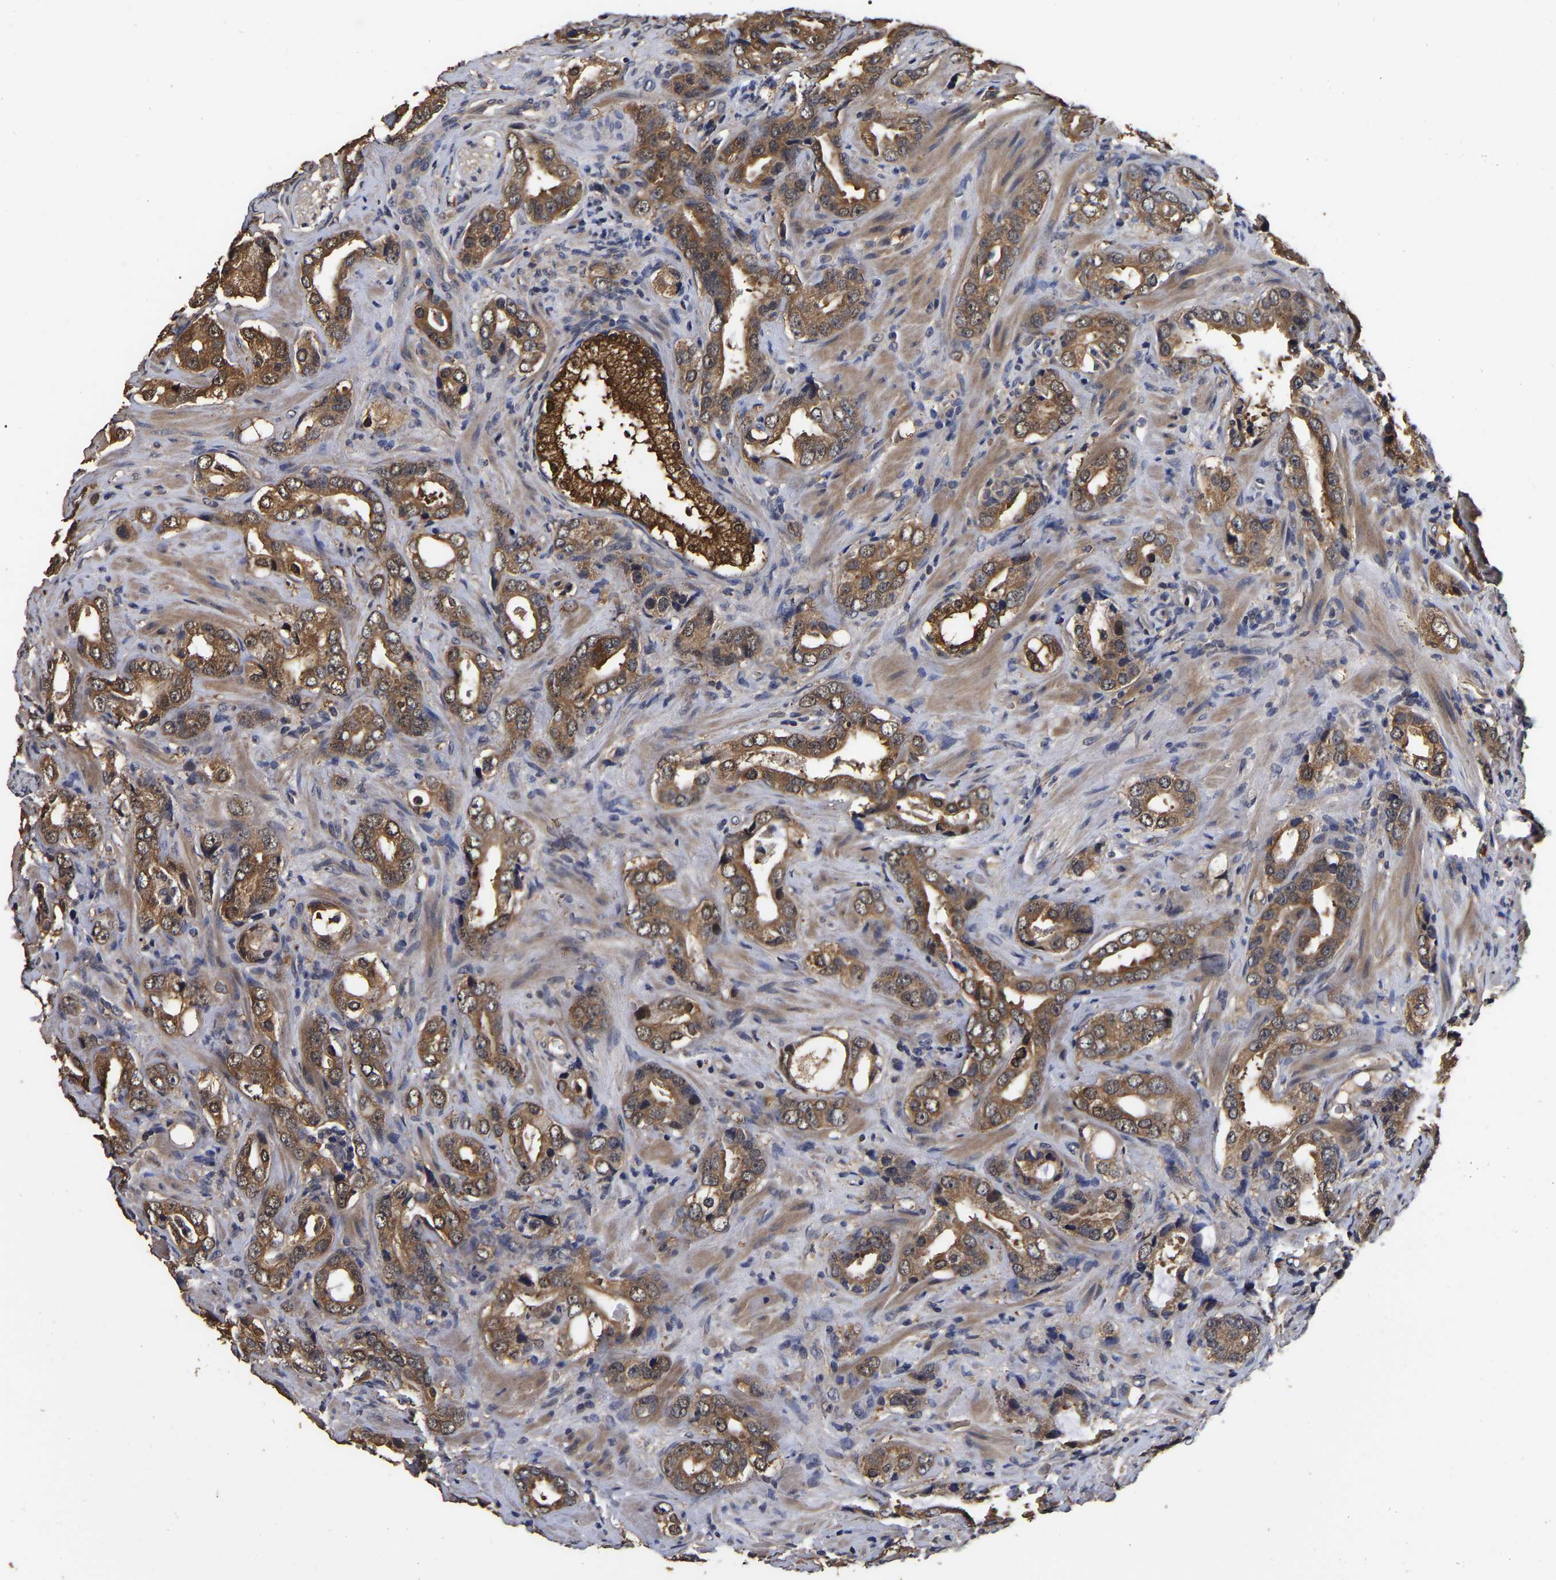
{"staining": {"intensity": "moderate", "quantity": ">75%", "location": "cytoplasmic/membranous"}, "tissue": "prostate cancer", "cell_type": "Tumor cells", "image_type": "cancer", "snomed": [{"axis": "morphology", "description": "Adenocarcinoma, High grade"}, {"axis": "topography", "description": "Prostate"}], "caption": "Immunohistochemistry (IHC) (DAB) staining of prostate high-grade adenocarcinoma reveals moderate cytoplasmic/membranous protein expression in about >75% of tumor cells.", "gene": "STK32C", "patient": {"sex": "male", "age": 63}}